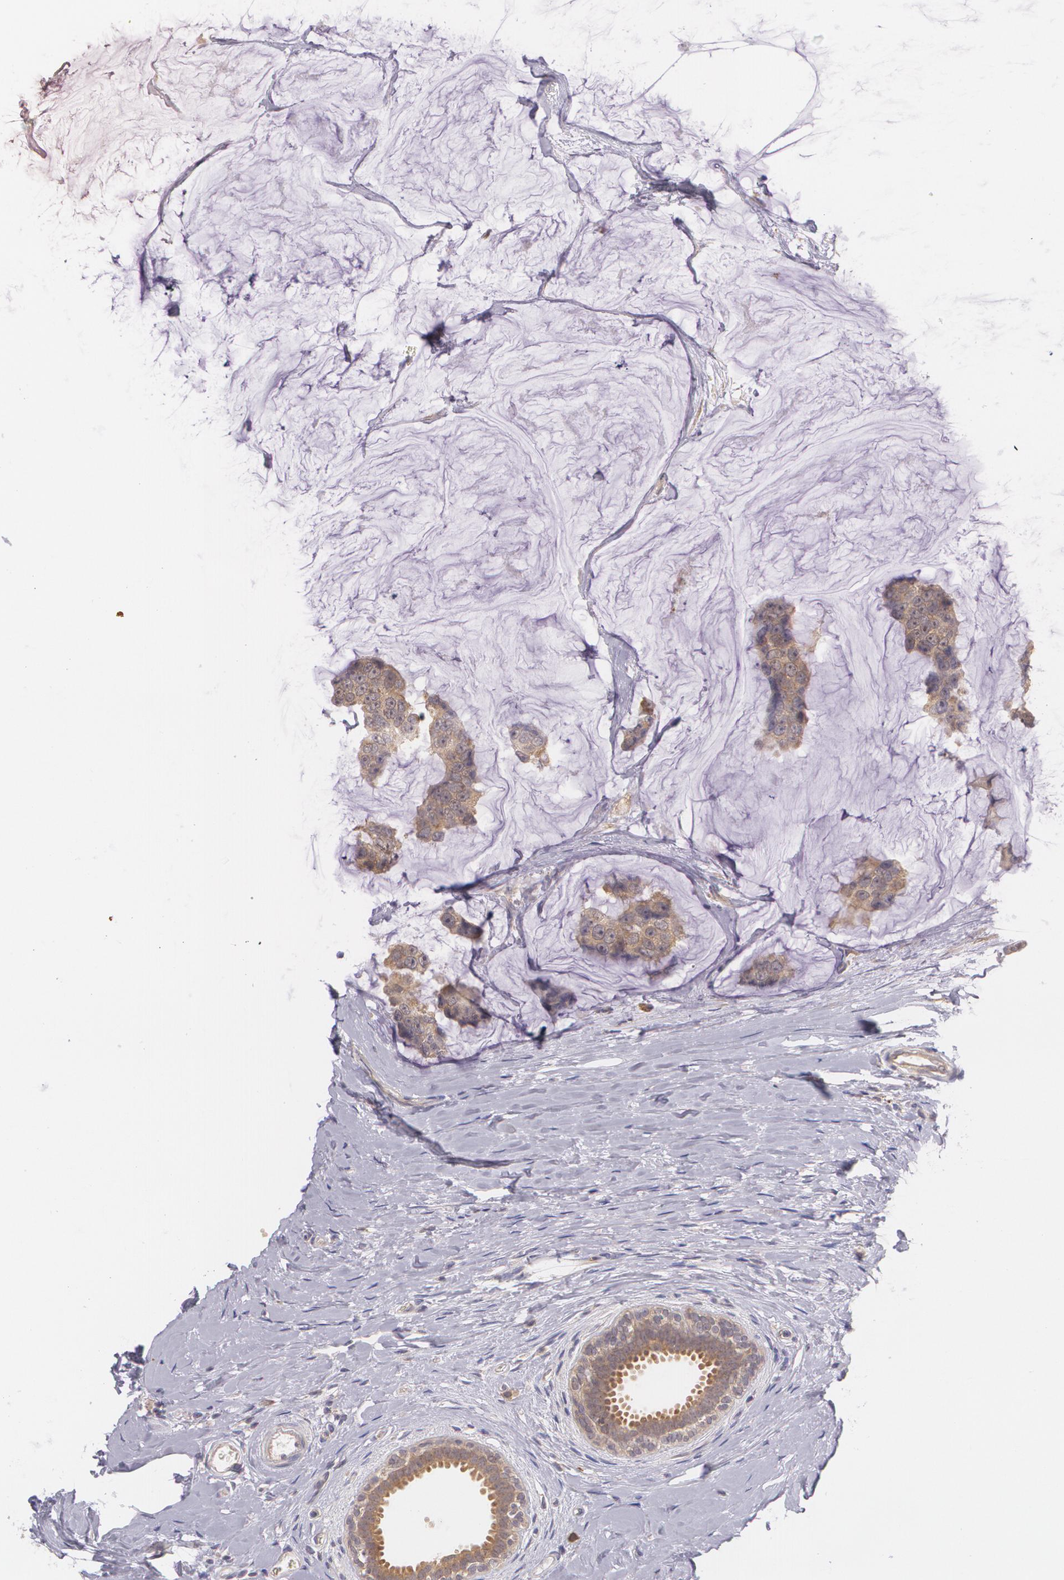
{"staining": {"intensity": "moderate", "quantity": ">75%", "location": "cytoplasmic/membranous"}, "tissue": "breast cancer", "cell_type": "Tumor cells", "image_type": "cancer", "snomed": [{"axis": "morphology", "description": "Normal tissue, NOS"}, {"axis": "morphology", "description": "Duct carcinoma"}, {"axis": "topography", "description": "Breast"}], "caption": "A photomicrograph of human breast cancer stained for a protein exhibits moderate cytoplasmic/membranous brown staining in tumor cells.", "gene": "CCL17", "patient": {"sex": "female", "age": 50}}